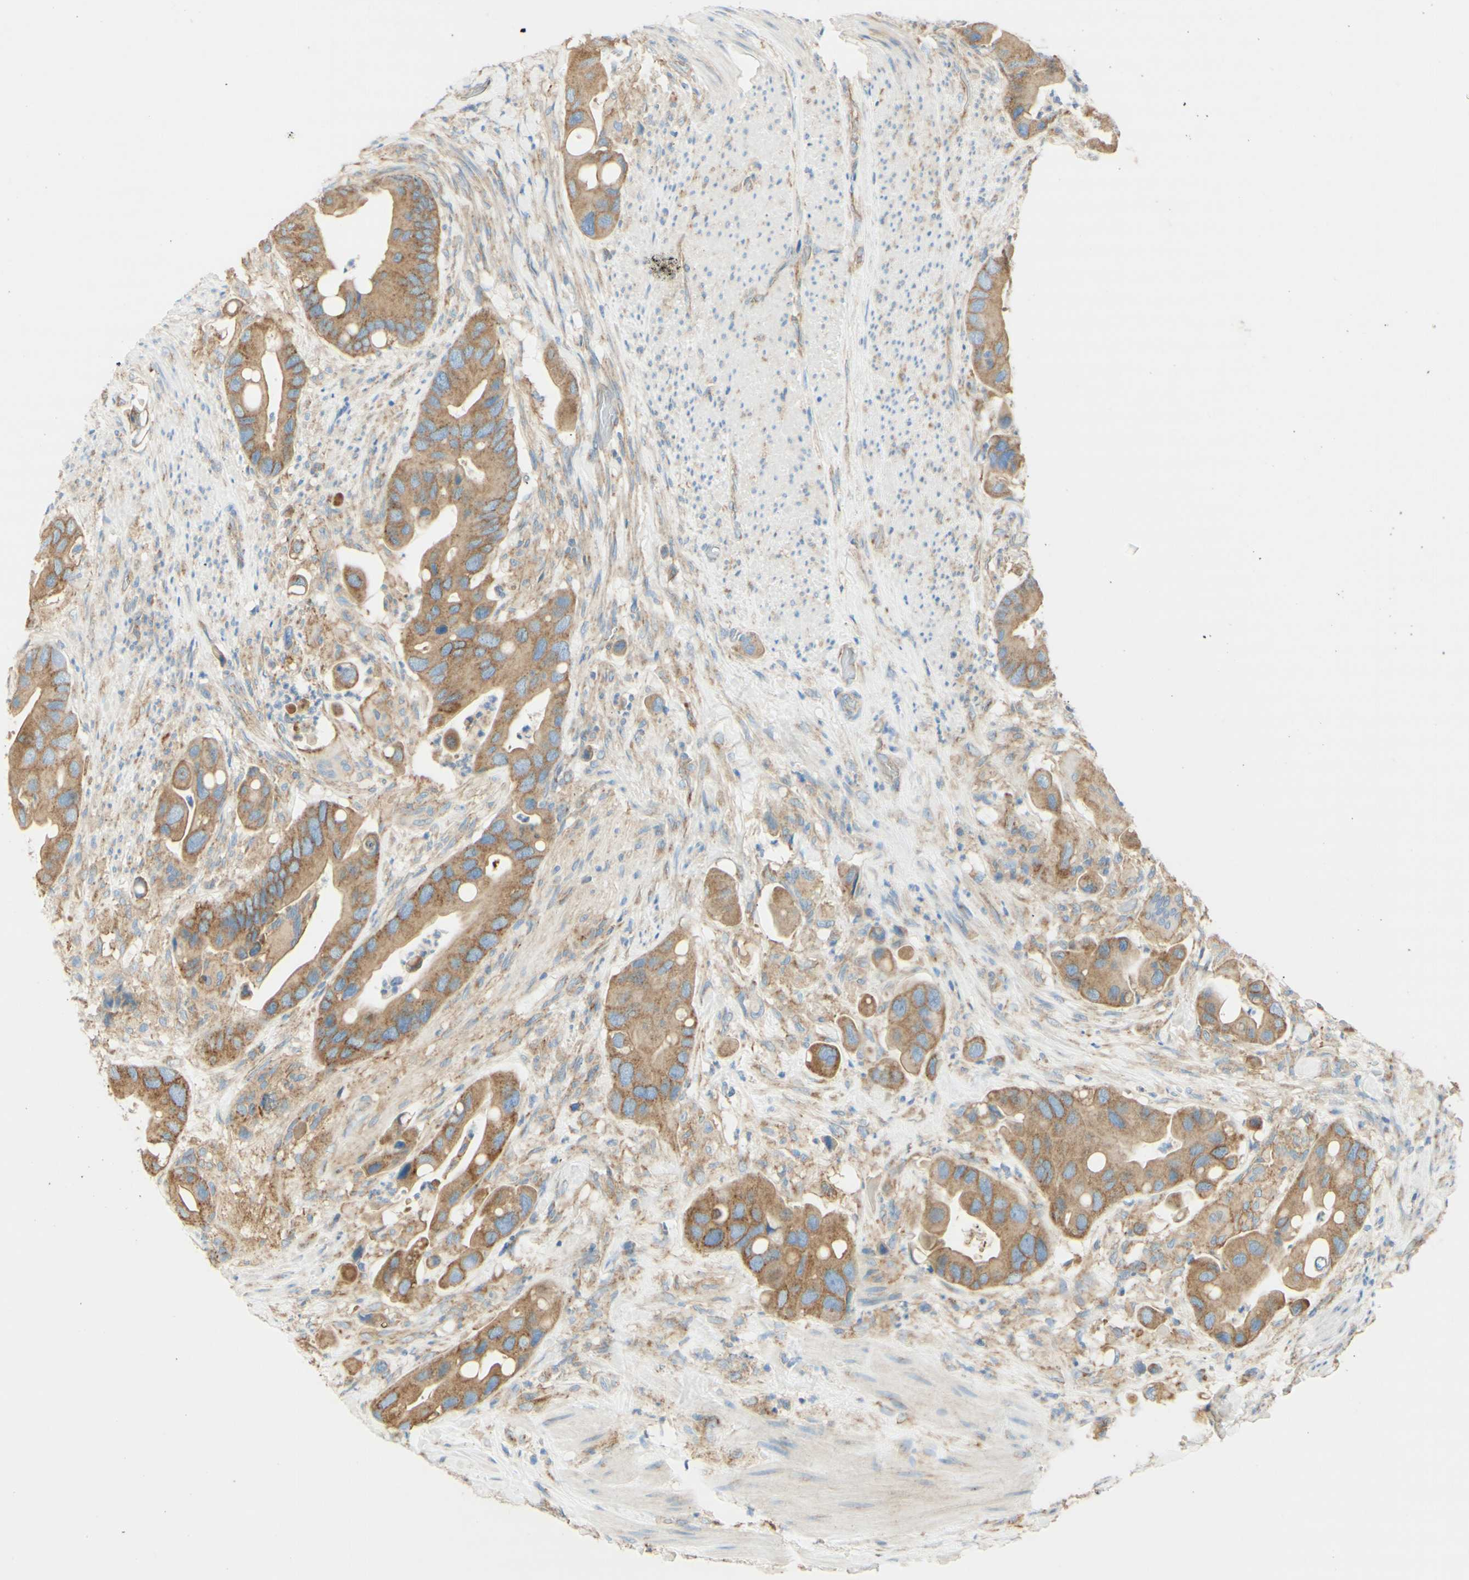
{"staining": {"intensity": "moderate", "quantity": ">75%", "location": "cytoplasmic/membranous"}, "tissue": "colorectal cancer", "cell_type": "Tumor cells", "image_type": "cancer", "snomed": [{"axis": "morphology", "description": "Adenocarcinoma, NOS"}, {"axis": "topography", "description": "Rectum"}], "caption": "Adenocarcinoma (colorectal) tissue reveals moderate cytoplasmic/membranous positivity in about >75% of tumor cells", "gene": "CLTC", "patient": {"sex": "female", "age": 57}}